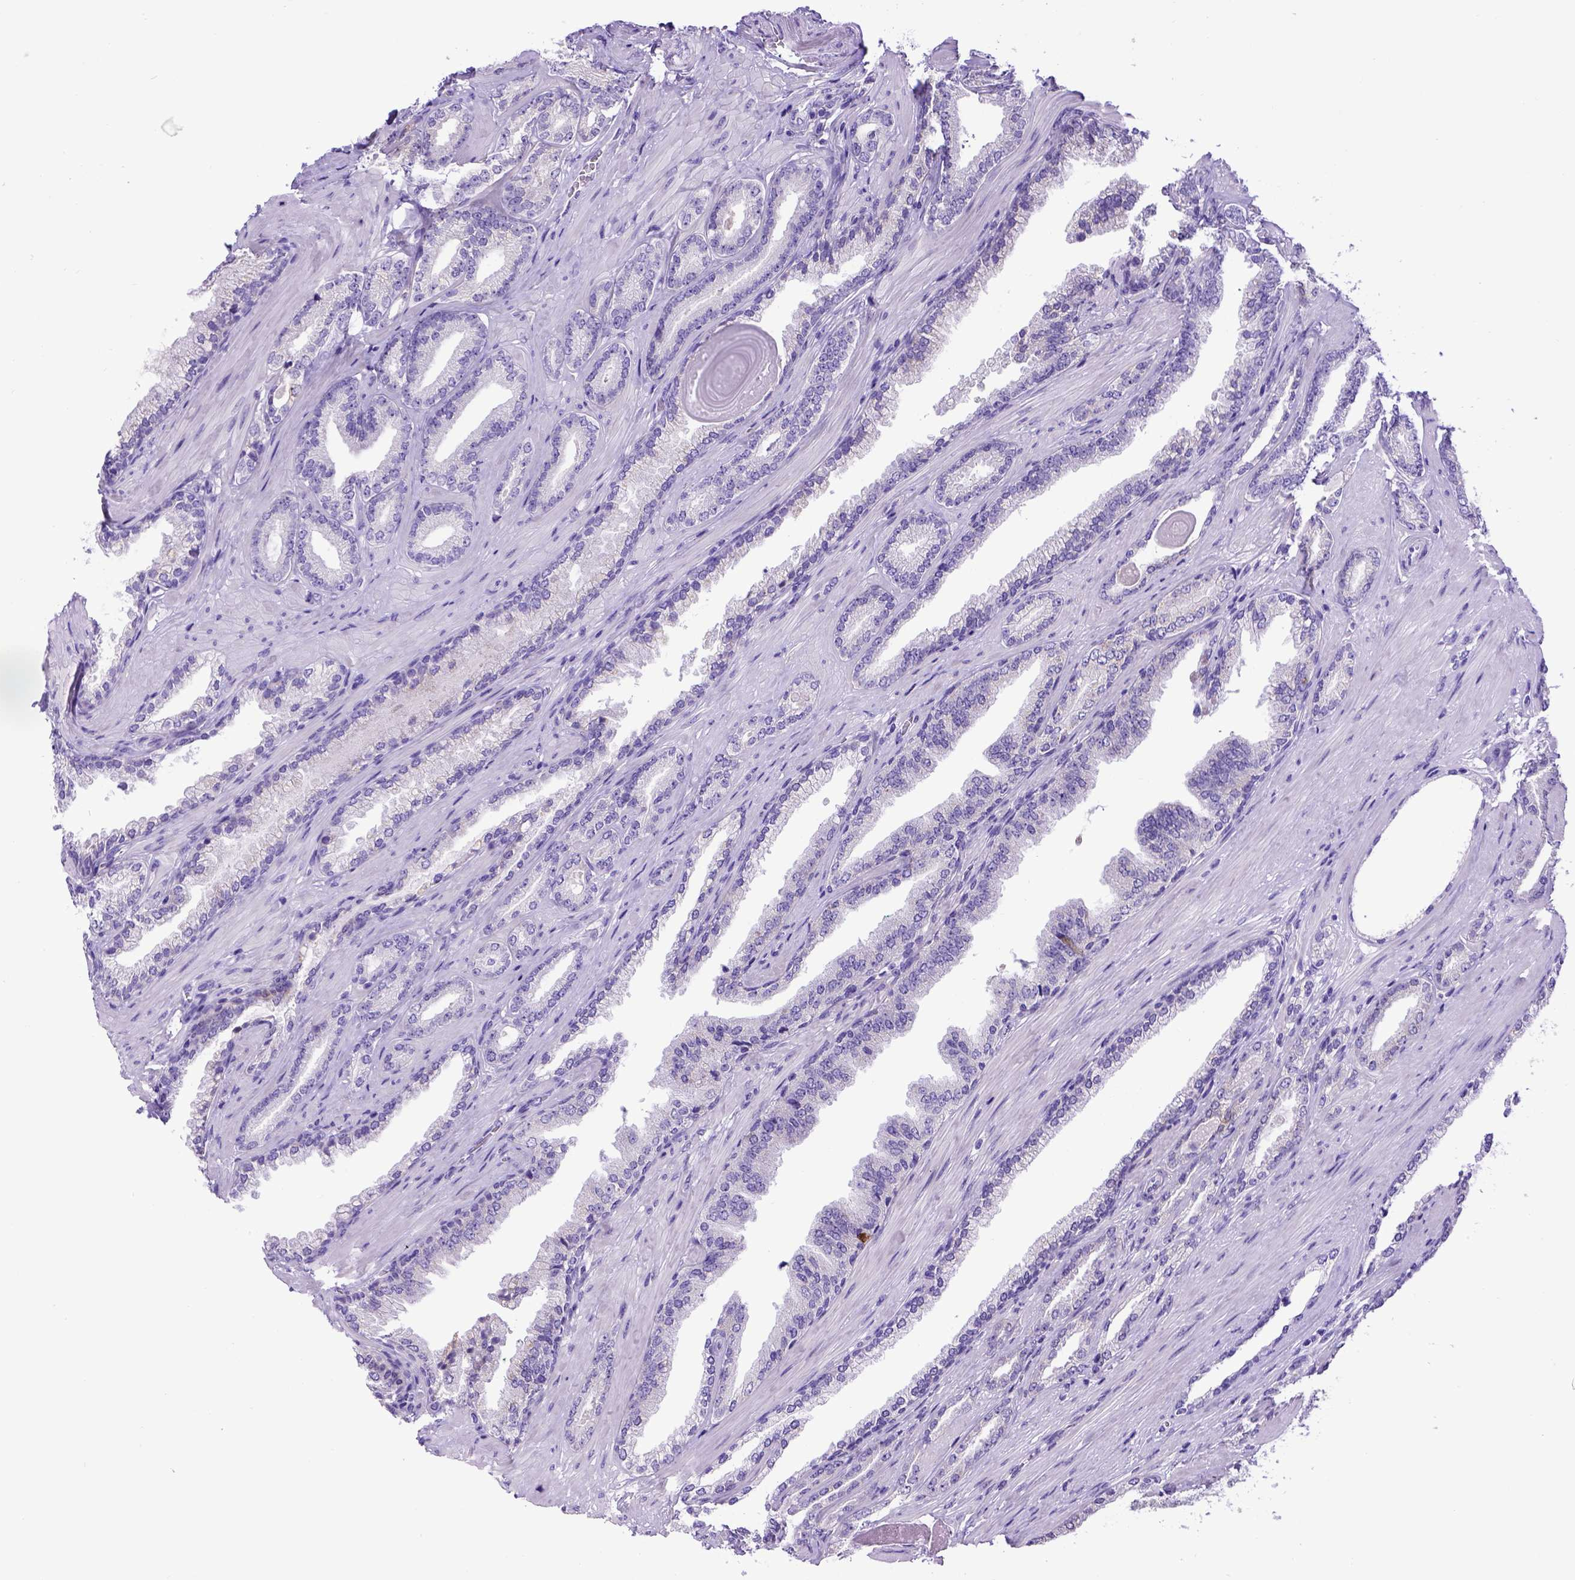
{"staining": {"intensity": "negative", "quantity": "none", "location": "none"}, "tissue": "prostate cancer", "cell_type": "Tumor cells", "image_type": "cancer", "snomed": [{"axis": "morphology", "description": "Adenocarcinoma, Low grade"}, {"axis": "topography", "description": "Prostate"}], "caption": "This image is of prostate adenocarcinoma (low-grade) stained with IHC to label a protein in brown with the nuclei are counter-stained blue. There is no positivity in tumor cells. Brightfield microscopy of immunohistochemistry (IHC) stained with DAB (3,3'-diaminobenzidine) (brown) and hematoxylin (blue), captured at high magnification.", "gene": "PTGES", "patient": {"sex": "male", "age": 61}}